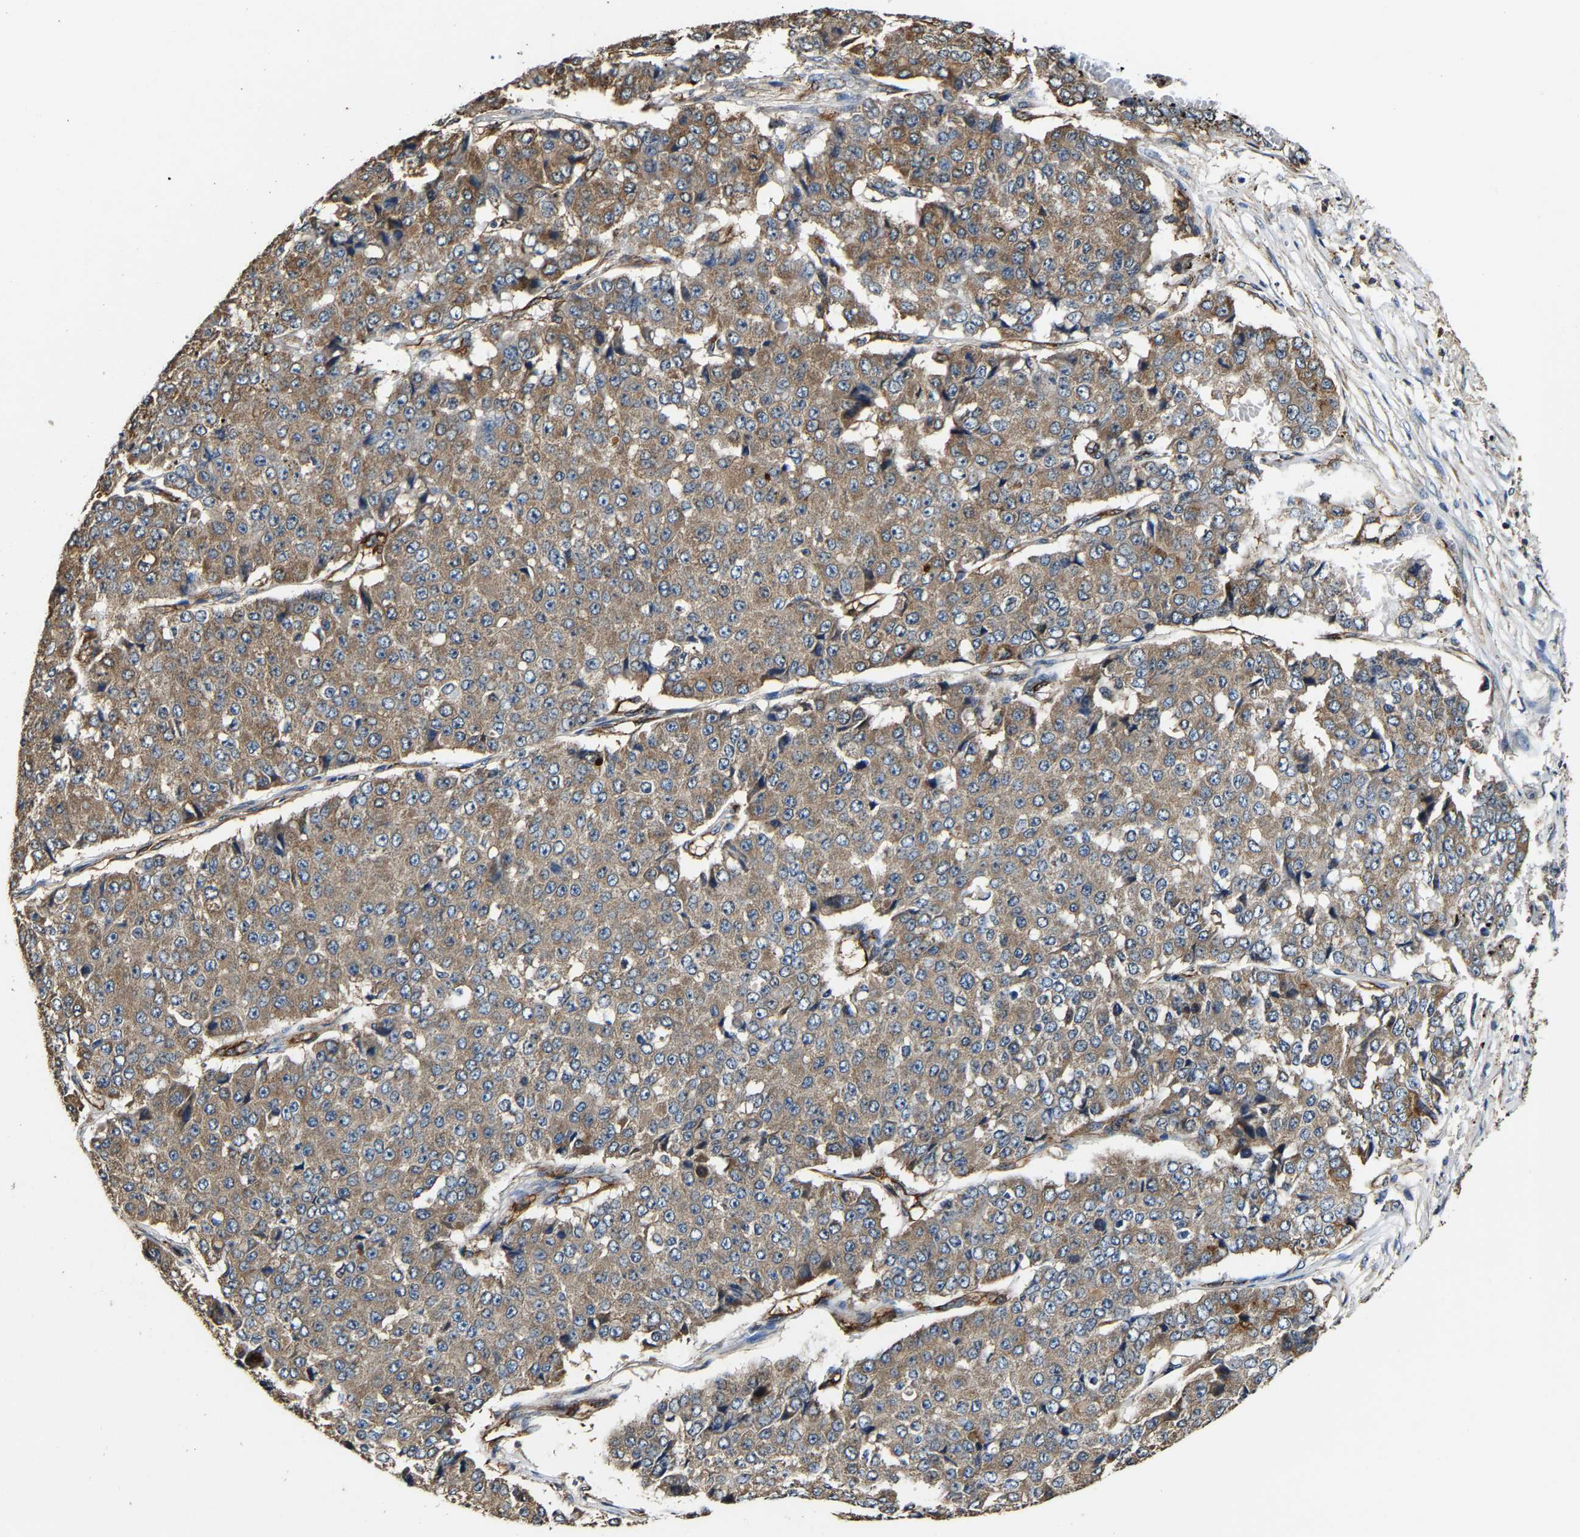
{"staining": {"intensity": "moderate", "quantity": ">75%", "location": "cytoplasmic/membranous"}, "tissue": "pancreatic cancer", "cell_type": "Tumor cells", "image_type": "cancer", "snomed": [{"axis": "morphology", "description": "Adenocarcinoma, NOS"}, {"axis": "topography", "description": "Pancreas"}], "caption": "Protein staining displays moderate cytoplasmic/membranous staining in approximately >75% of tumor cells in pancreatic cancer.", "gene": "GFRA3", "patient": {"sex": "male", "age": 50}}